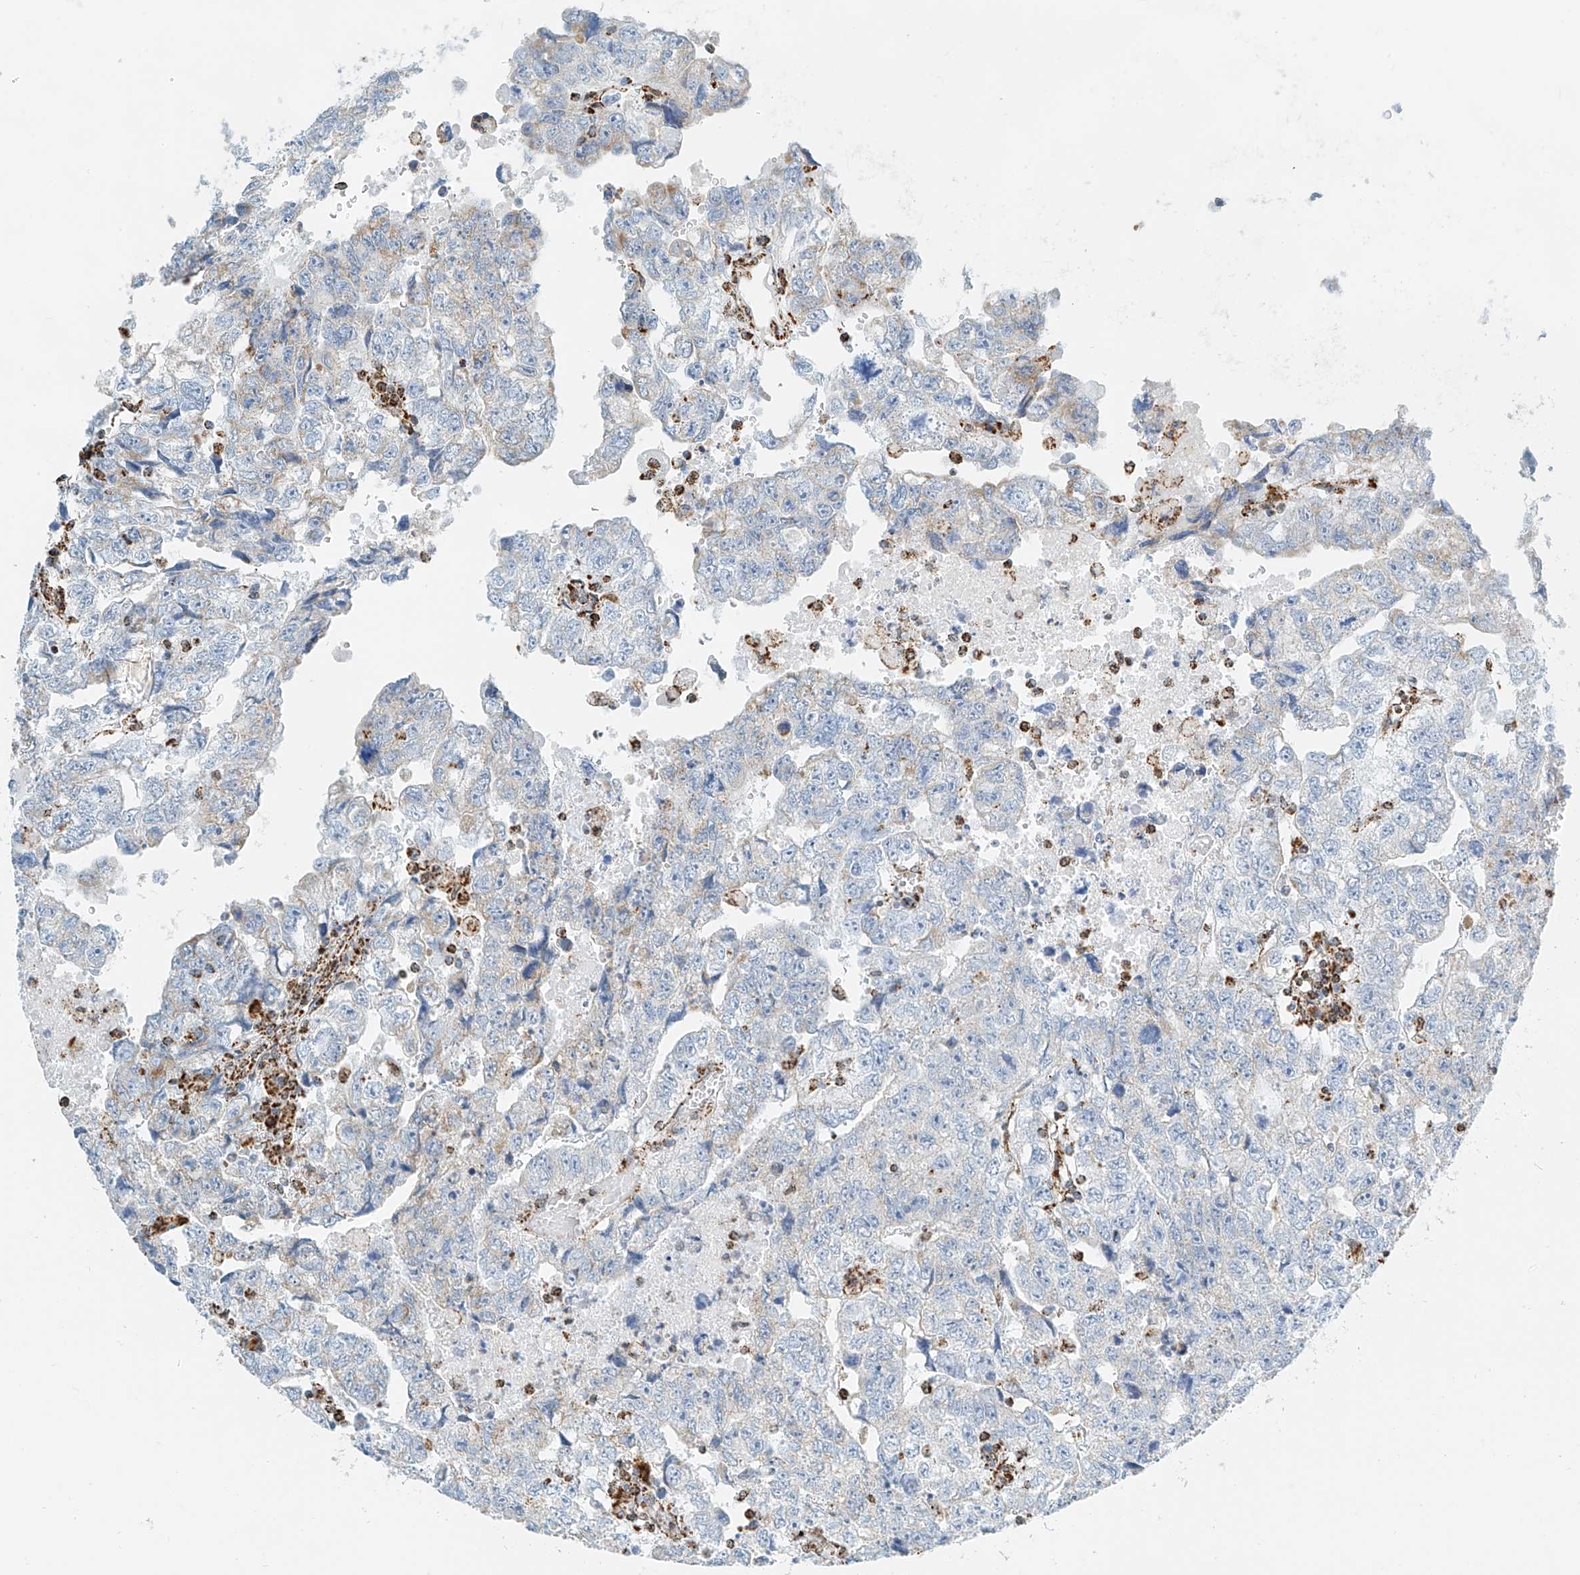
{"staining": {"intensity": "negative", "quantity": "none", "location": "none"}, "tissue": "testis cancer", "cell_type": "Tumor cells", "image_type": "cancer", "snomed": [{"axis": "morphology", "description": "Carcinoma, Embryonal, NOS"}, {"axis": "topography", "description": "Testis"}], "caption": "An immunohistochemistry (IHC) histopathology image of testis embryonal carcinoma is shown. There is no staining in tumor cells of testis embryonal carcinoma.", "gene": "PPA2", "patient": {"sex": "male", "age": 36}}